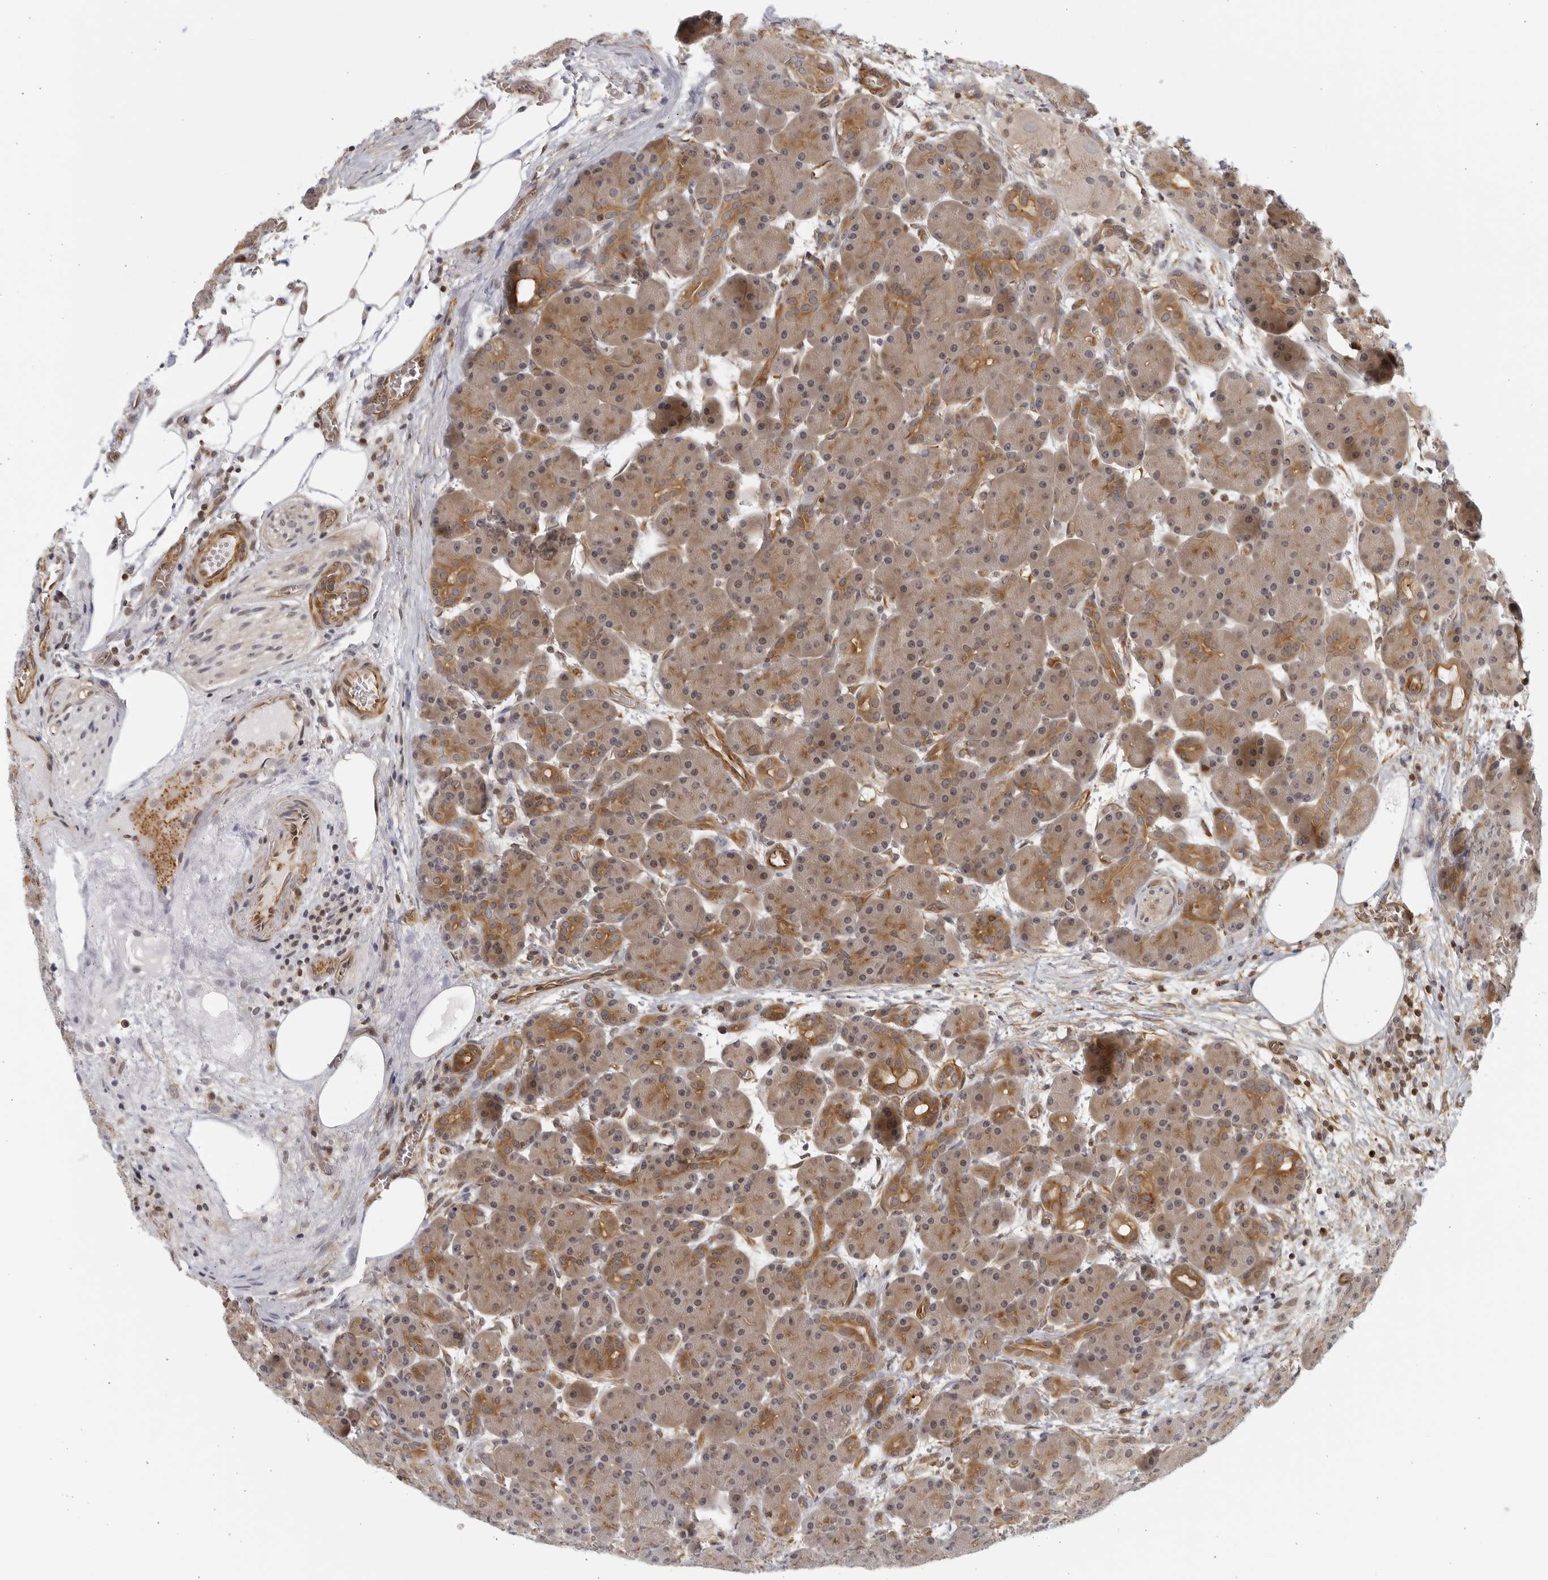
{"staining": {"intensity": "moderate", "quantity": "25%-75%", "location": "cytoplasmic/membranous"}, "tissue": "pancreas", "cell_type": "Exocrine glandular cells", "image_type": "normal", "snomed": [{"axis": "morphology", "description": "Normal tissue, NOS"}, {"axis": "topography", "description": "Pancreas"}], "caption": "Approximately 25%-75% of exocrine glandular cells in benign pancreas reveal moderate cytoplasmic/membranous protein staining as visualized by brown immunohistochemical staining.", "gene": "SERTAD4", "patient": {"sex": "male", "age": 63}}